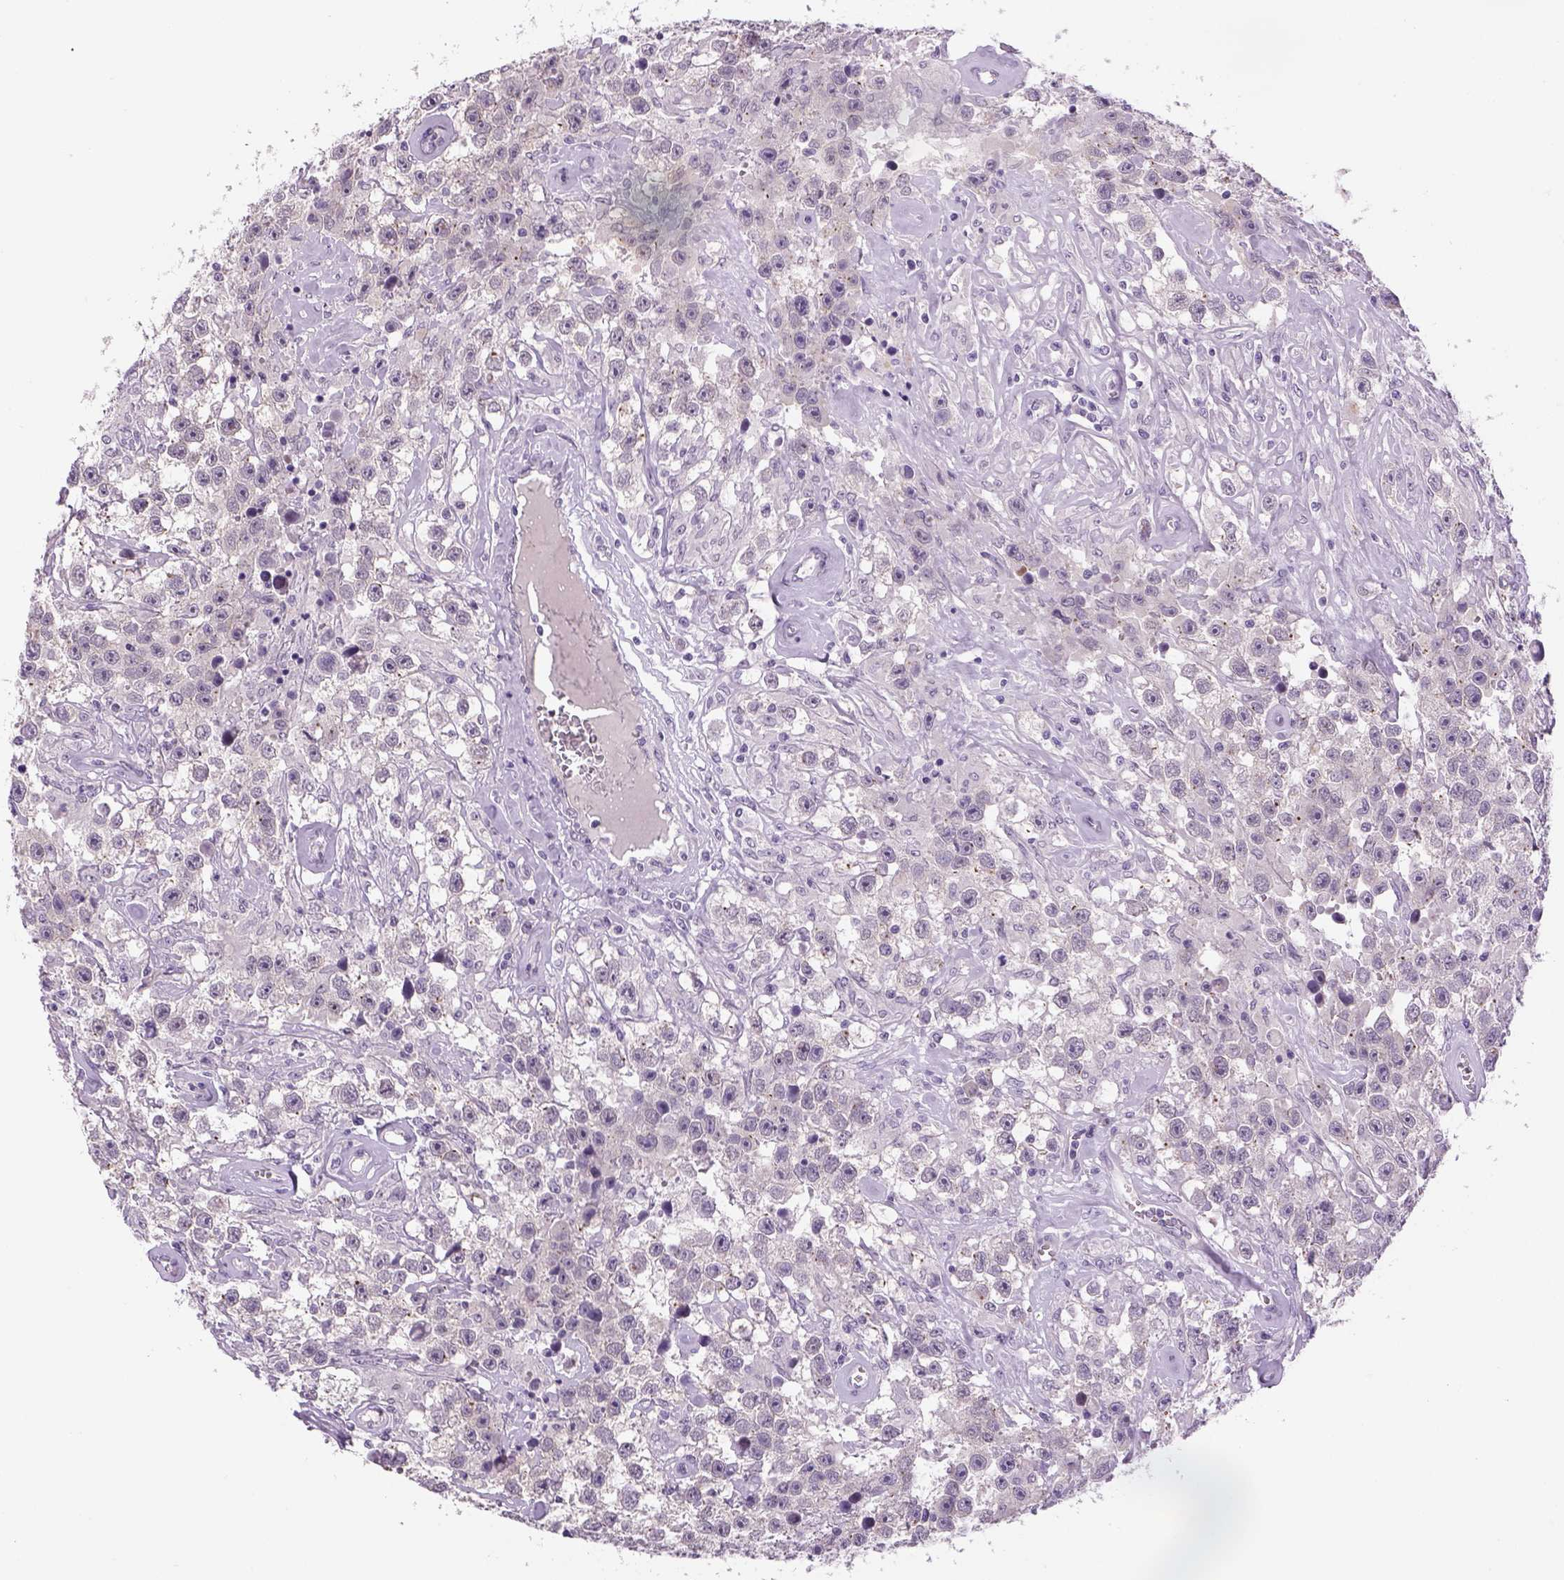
{"staining": {"intensity": "negative", "quantity": "none", "location": "none"}, "tissue": "testis cancer", "cell_type": "Tumor cells", "image_type": "cancer", "snomed": [{"axis": "morphology", "description": "Seminoma, NOS"}, {"axis": "topography", "description": "Testis"}], "caption": "Immunohistochemical staining of human testis seminoma reveals no significant positivity in tumor cells.", "gene": "DBH", "patient": {"sex": "male", "age": 43}}